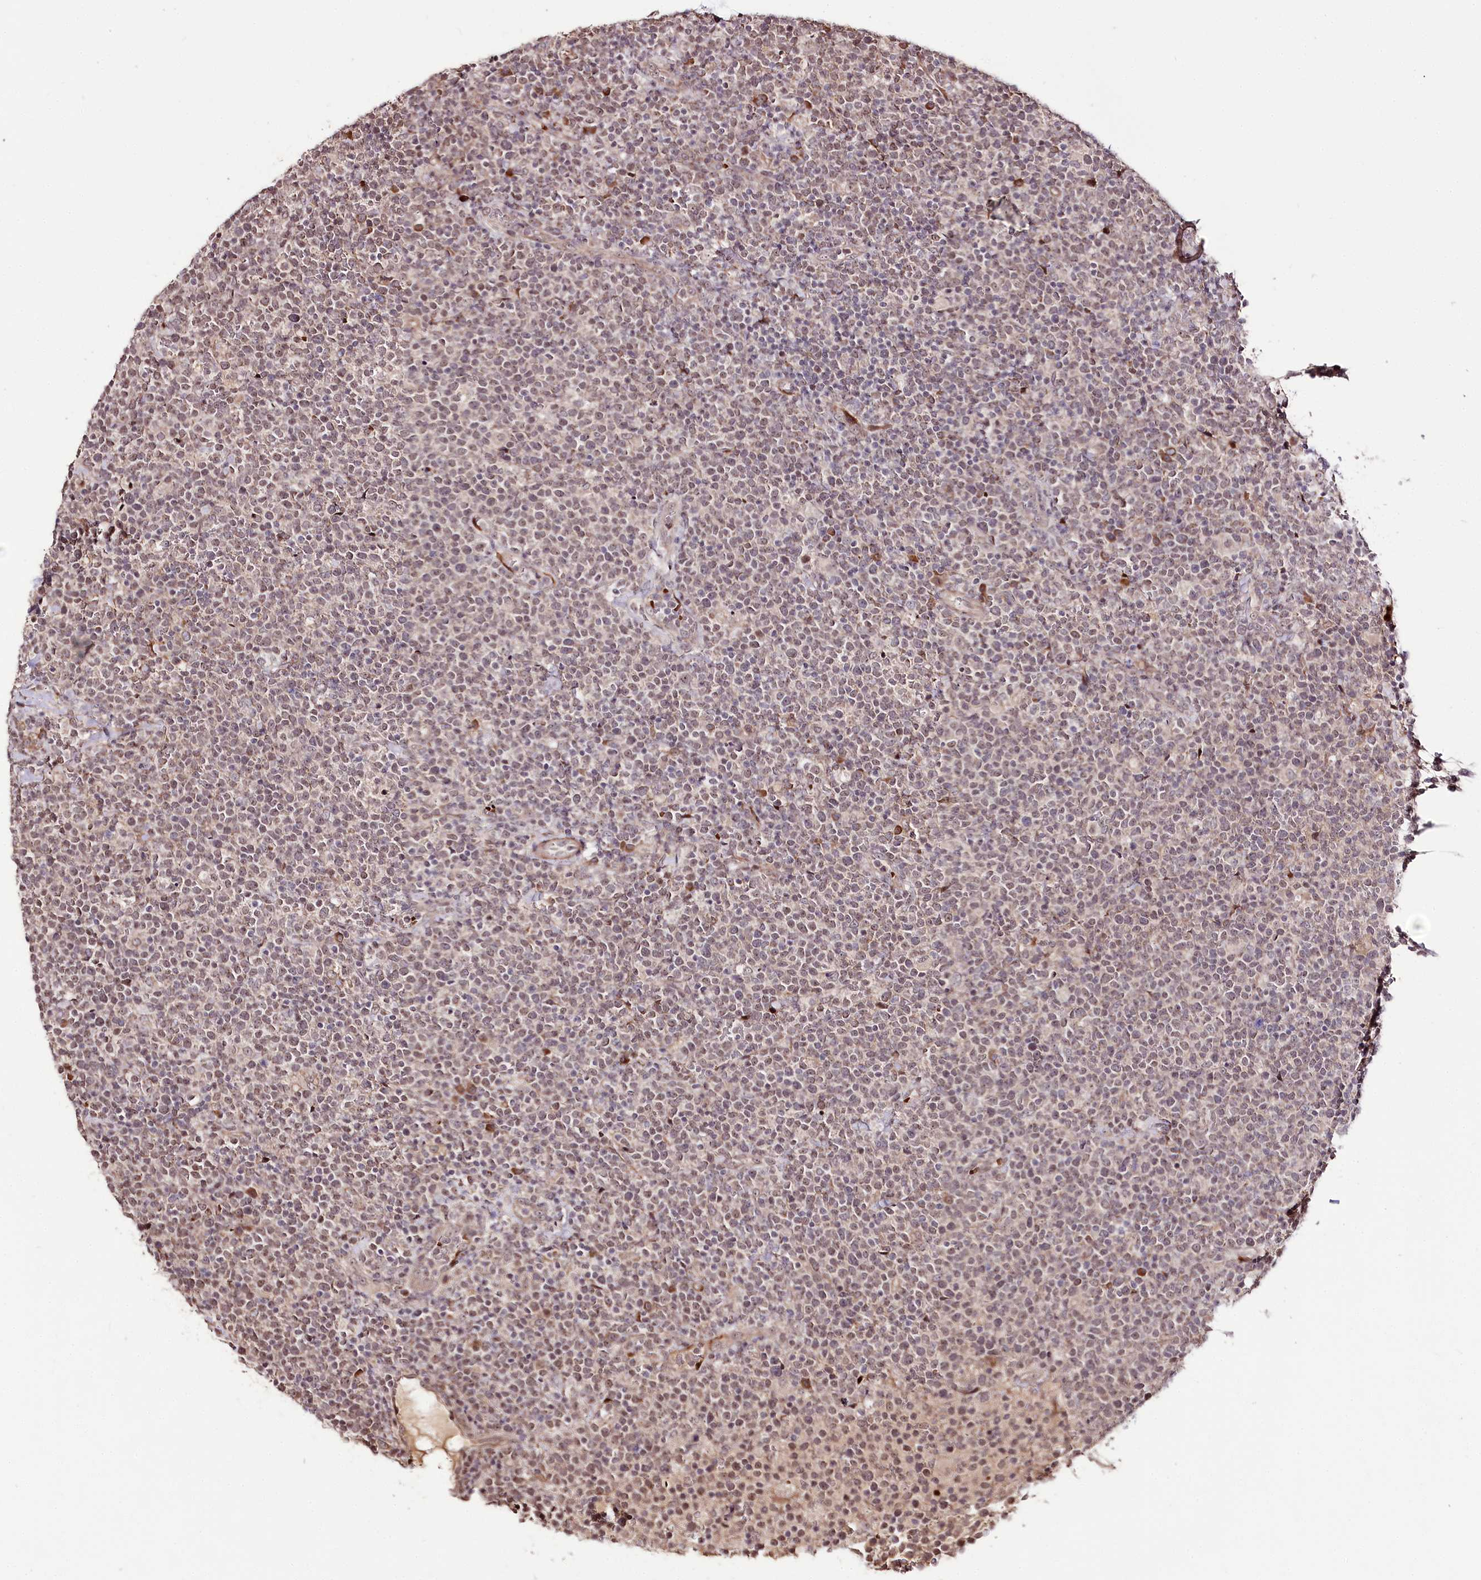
{"staining": {"intensity": "weak", "quantity": "25%-75%", "location": "nuclear"}, "tissue": "lymphoma", "cell_type": "Tumor cells", "image_type": "cancer", "snomed": [{"axis": "morphology", "description": "Malignant lymphoma, non-Hodgkin's type, High grade"}, {"axis": "topography", "description": "Lymph node"}], "caption": "A brown stain highlights weak nuclear expression of a protein in human high-grade malignant lymphoma, non-Hodgkin's type tumor cells.", "gene": "DMP1", "patient": {"sex": "male", "age": 61}}